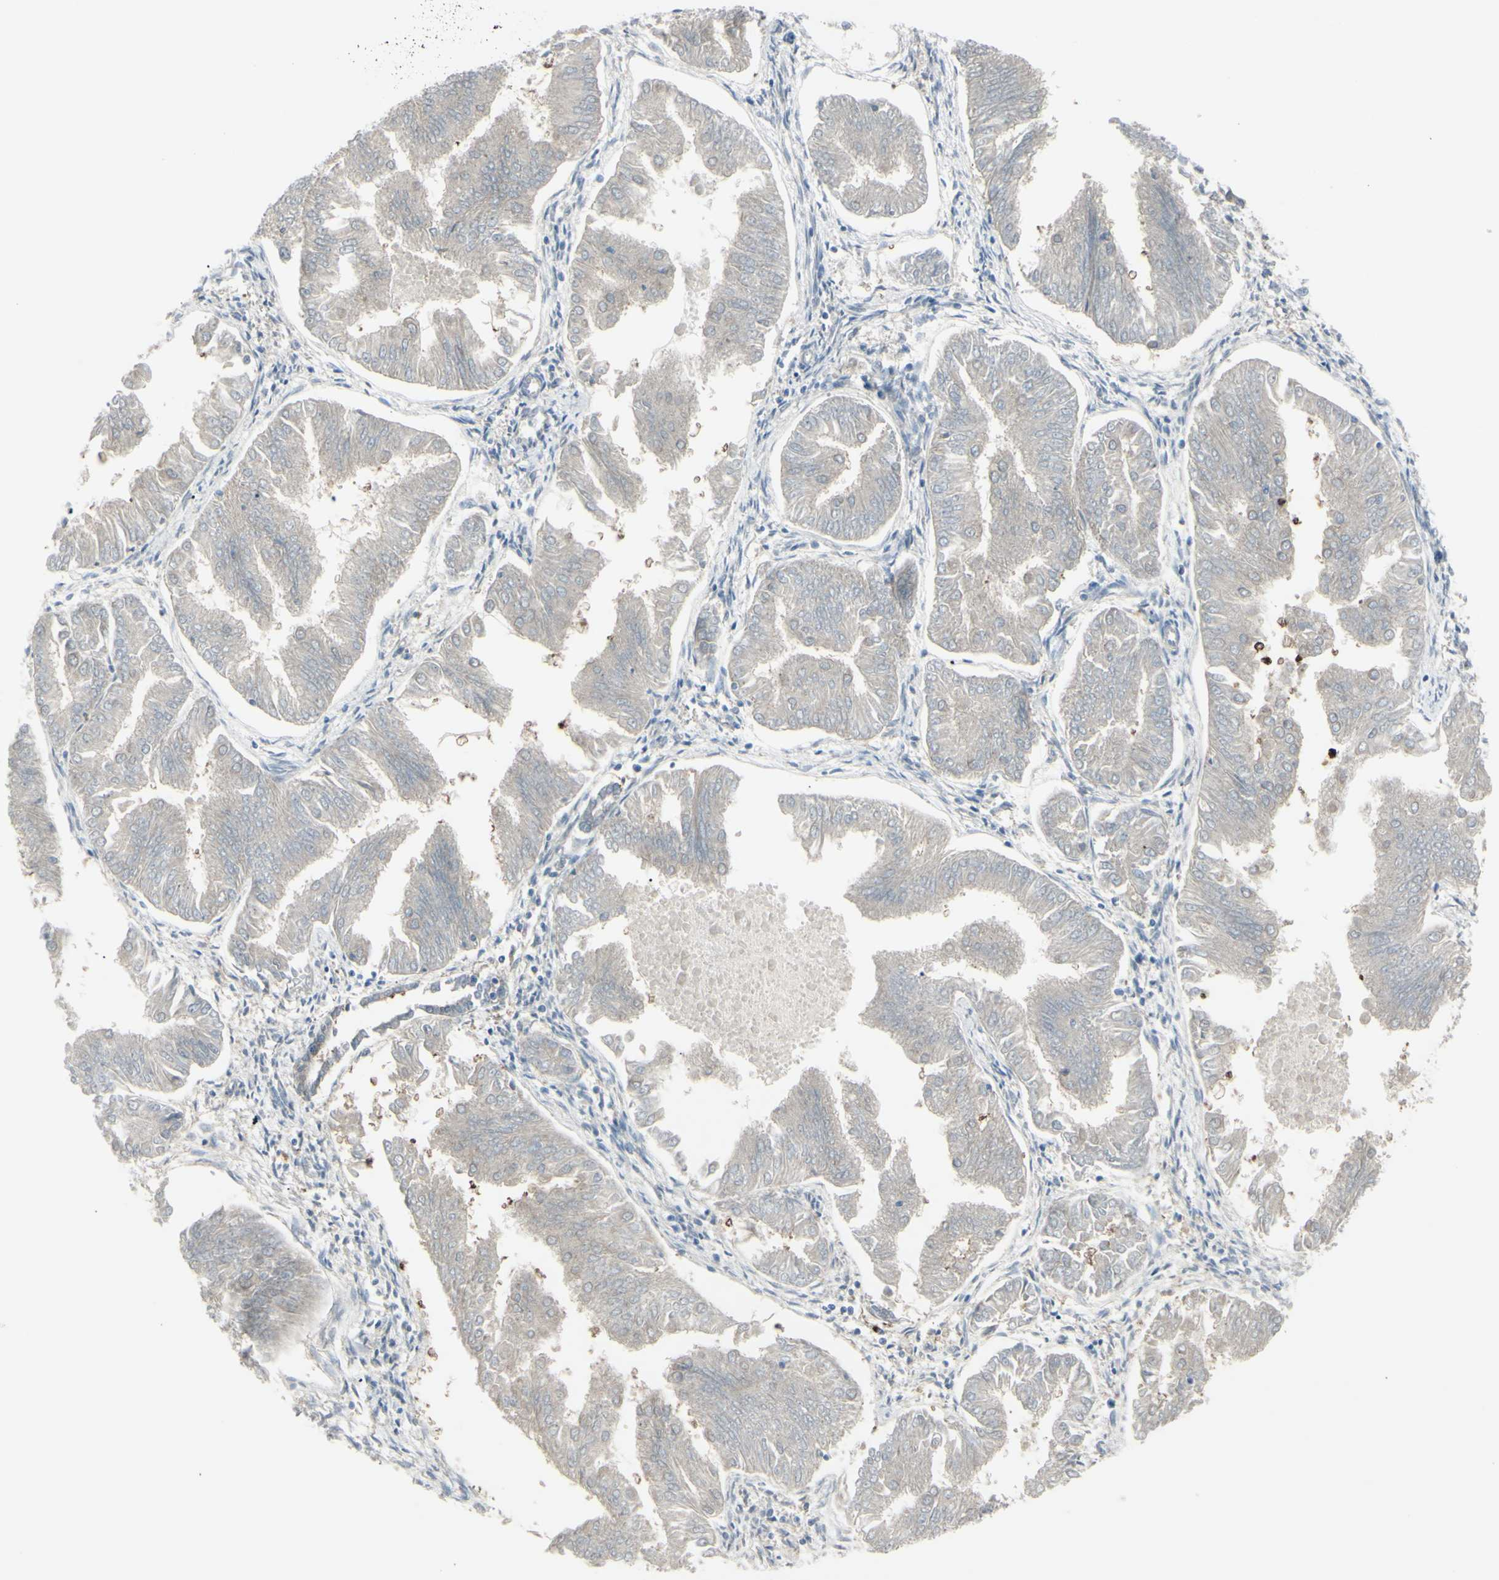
{"staining": {"intensity": "negative", "quantity": "none", "location": "none"}, "tissue": "endometrial cancer", "cell_type": "Tumor cells", "image_type": "cancer", "snomed": [{"axis": "morphology", "description": "Adenocarcinoma, NOS"}, {"axis": "topography", "description": "Endometrium"}], "caption": "This micrograph is of endometrial cancer stained with immunohistochemistry (IHC) to label a protein in brown with the nuclei are counter-stained blue. There is no staining in tumor cells.", "gene": "ETNK1", "patient": {"sex": "female", "age": 53}}